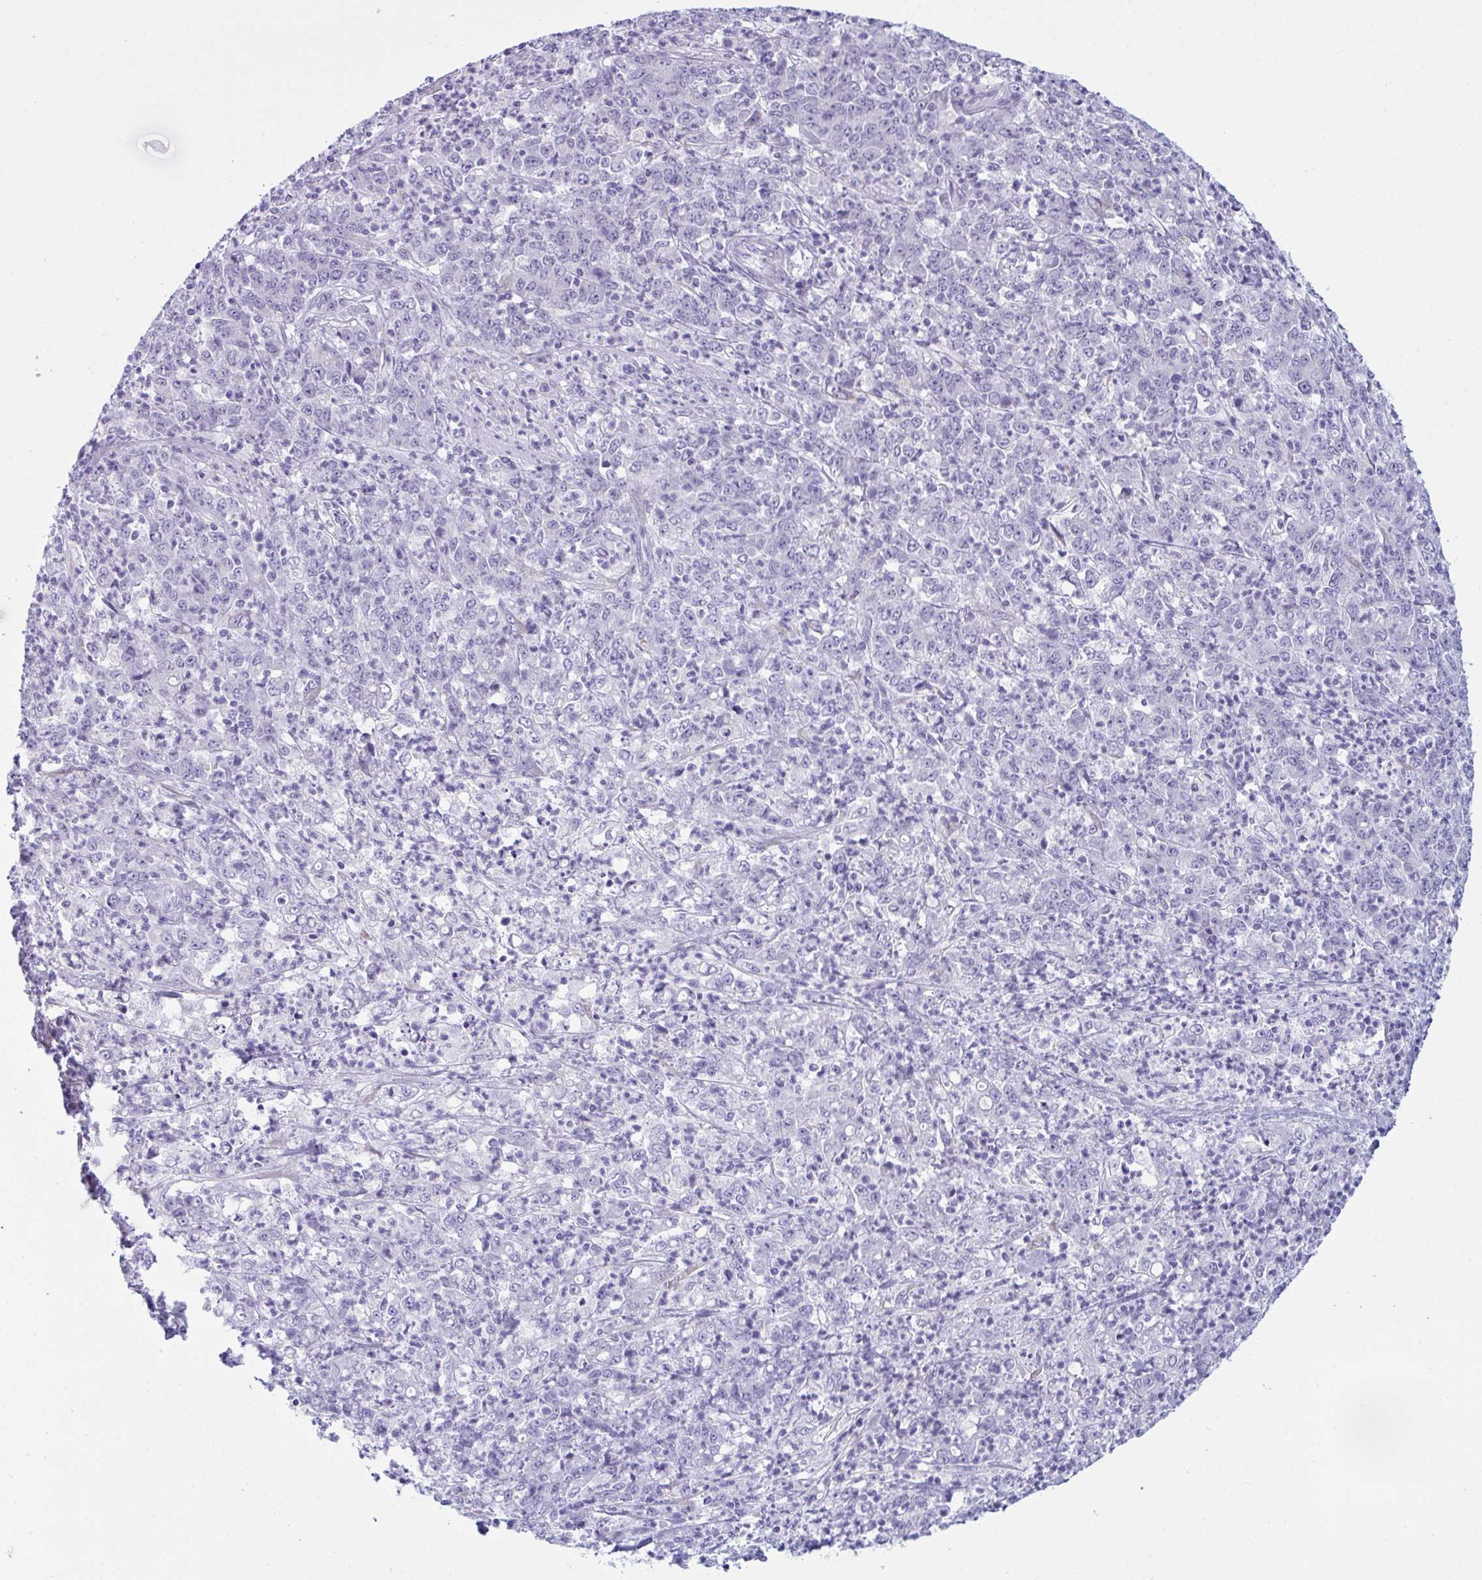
{"staining": {"intensity": "negative", "quantity": "none", "location": "none"}, "tissue": "stomach cancer", "cell_type": "Tumor cells", "image_type": "cancer", "snomed": [{"axis": "morphology", "description": "Adenocarcinoma, NOS"}, {"axis": "topography", "description": "Stomach, lower"}], "caption": "Immunohistochemistry (IHC) histopathology image of human adenocarcinoma (stomach) stained for a protein (brown), which reveals no expression in tumor cells. Brightfield microscopy of IHC stained with DAB (3,3'-diaminobenzidine) (brown) and hematoxylin (blue), captured at high magnification.", "gene": "BBS1", "patient": {"sex": "female", "age": 71}}